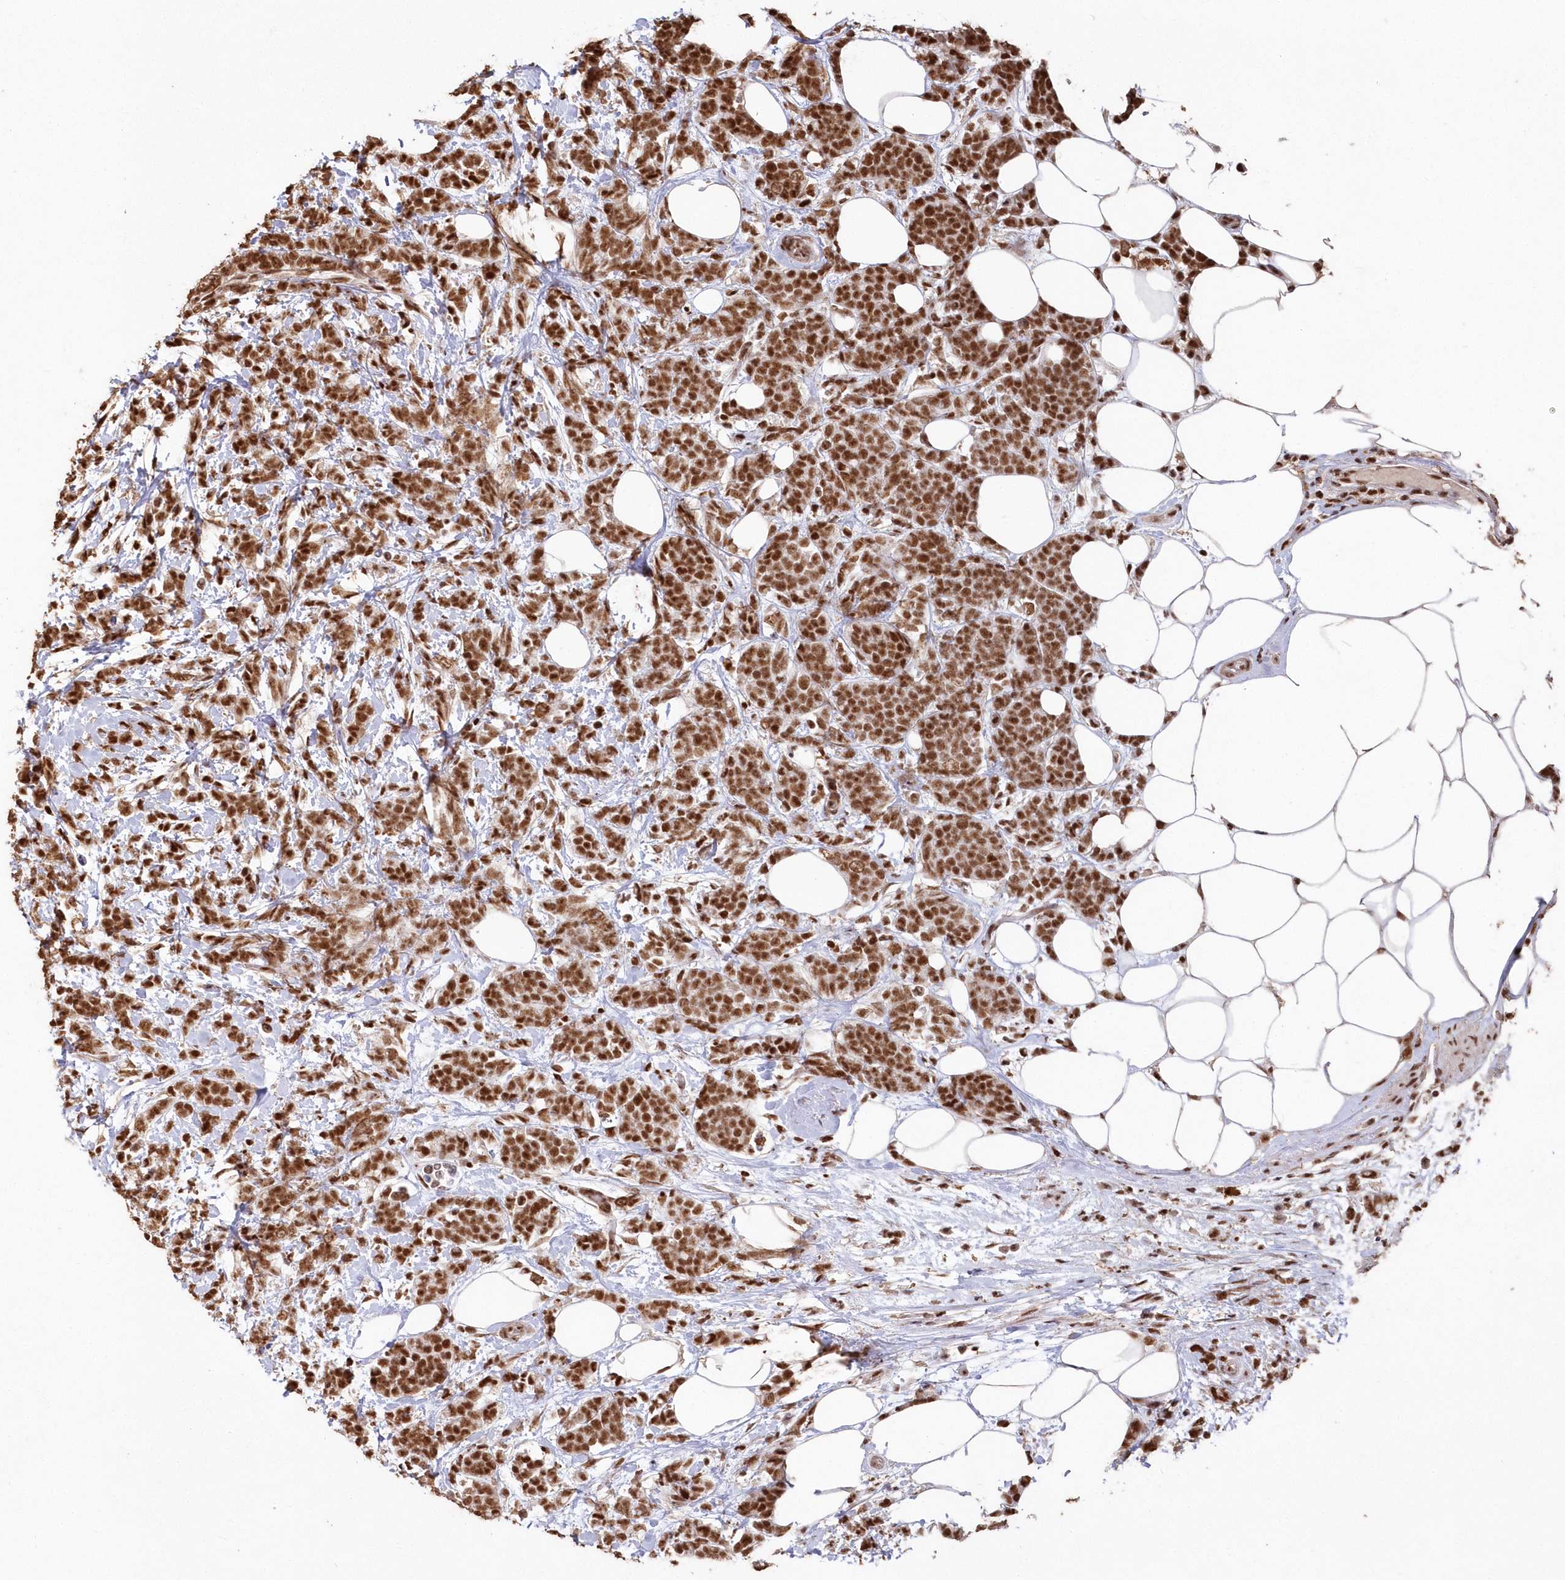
{"staining": {"intensity": "strong", "quantity": ">75%", "location": "nuclear"}, "tissue": "breast cancer", "cell_type": "Tumor cells", "image_type": "cancer", "snomed": [{"axis": "morphology", "description": "Lobular carcinoma"}, {"axis": "topography", "description": "Breast"}], "caption": "DAB immunohistochemical staining of human breast cancer exhibits strong nuclear protein positivity in approximately >75% of tumor cells. (IHC, brightfield microscopy, high magnification).", "gene": "PDS5A", "patient": {"sex": "female", "age": 58}}